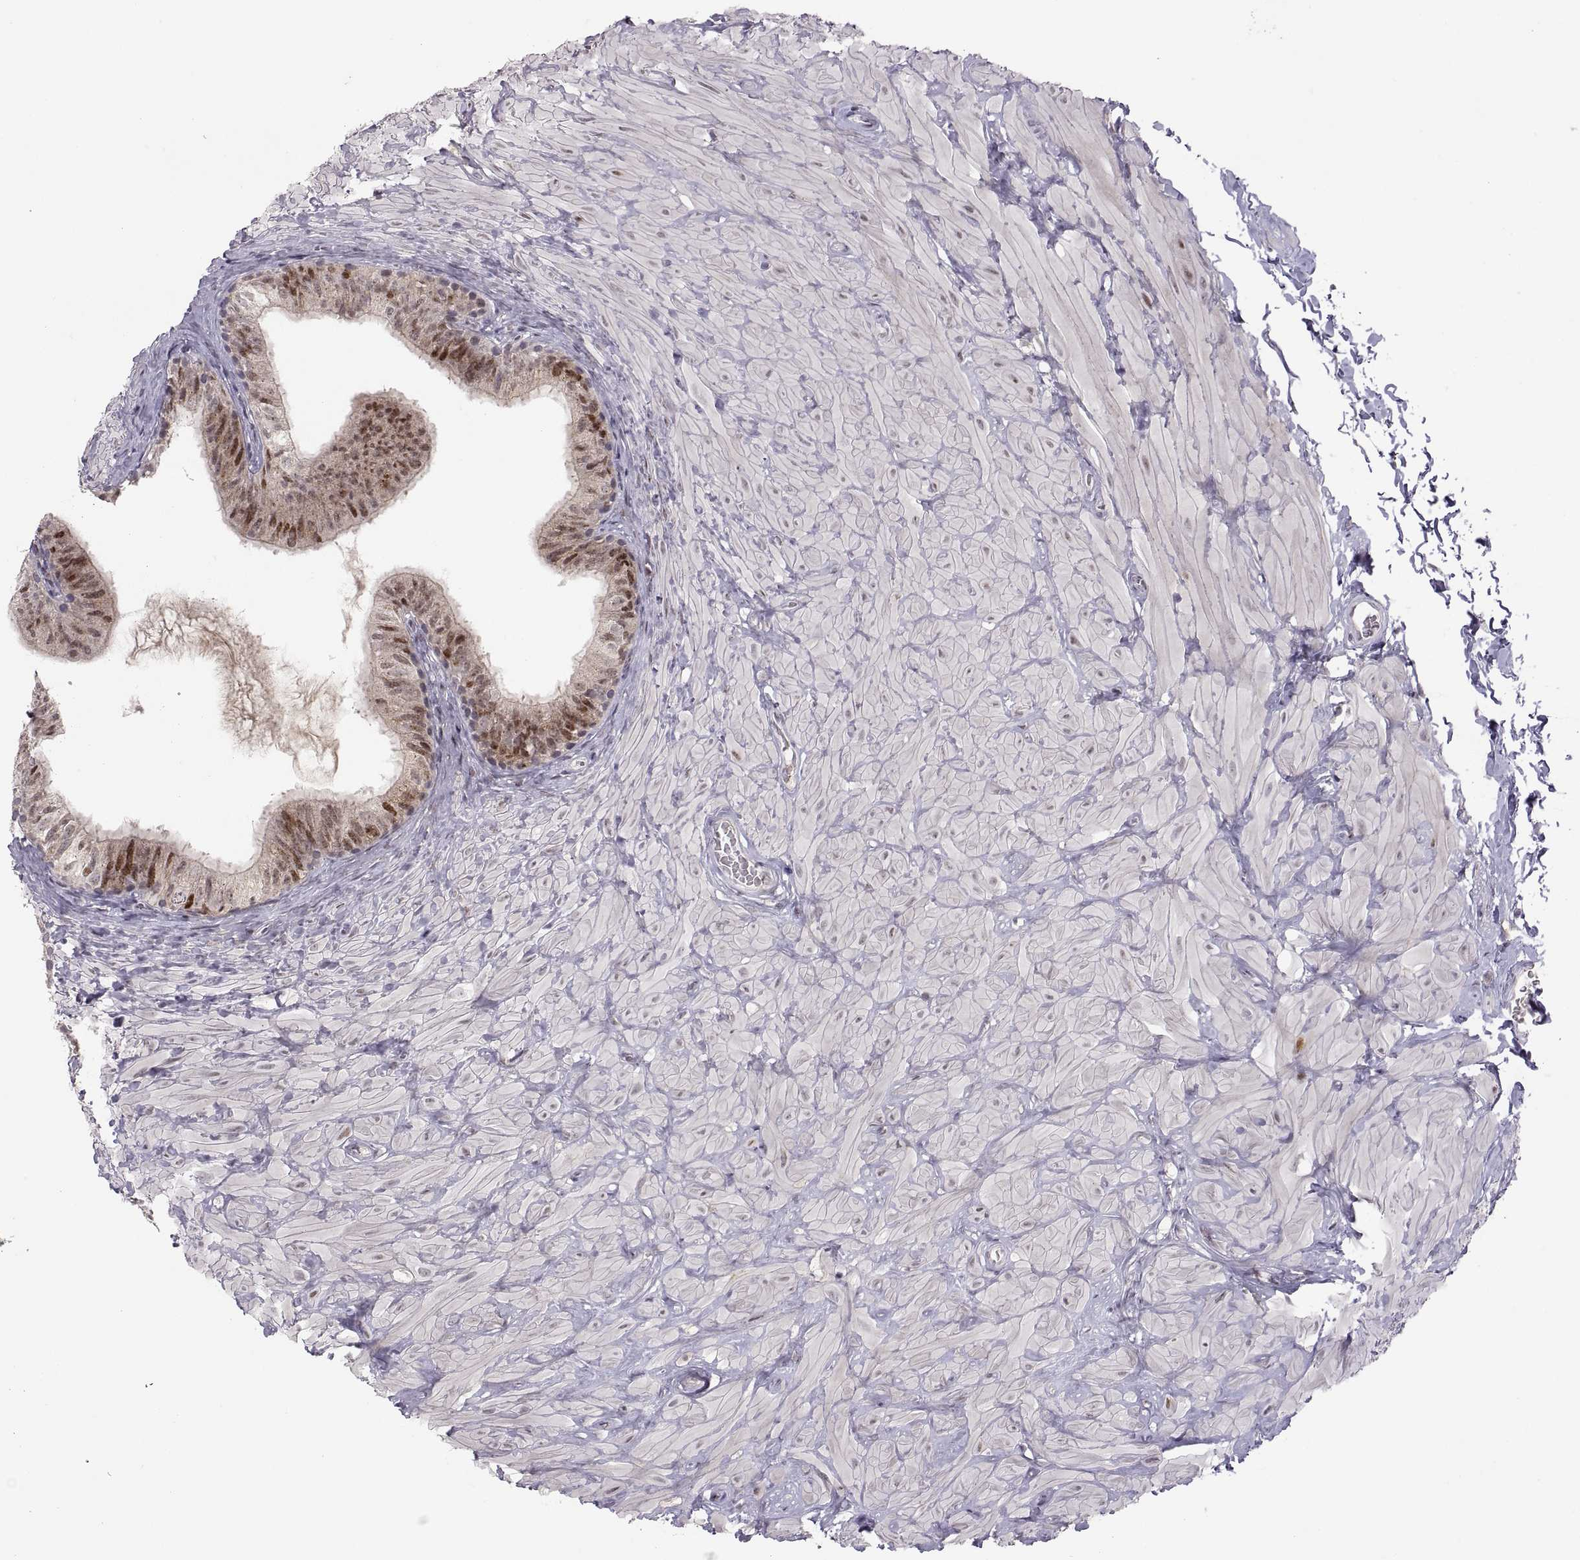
{"staining": {"intensity": "strong", "quantity": "<25%", "location": "nuclear"}, "tissue": "epididymis", "cell_type": "Glandular cells", "image_type": "normal", "snomed": [{"axis": "morphology", "description": "Normal tissue, NOS"}, {"axis": "topography", "description": "Epididymis"}, {"axis": "topography", "description": "Vas deferens"}], "caption": "About <25% of glandular cells in normal human epididymis reveal strong nuclear protein positivity as visualized by brown immunohistochemical staining.", "gene": "SNAI1", "patient": {"sex": "male", "age": 23}}